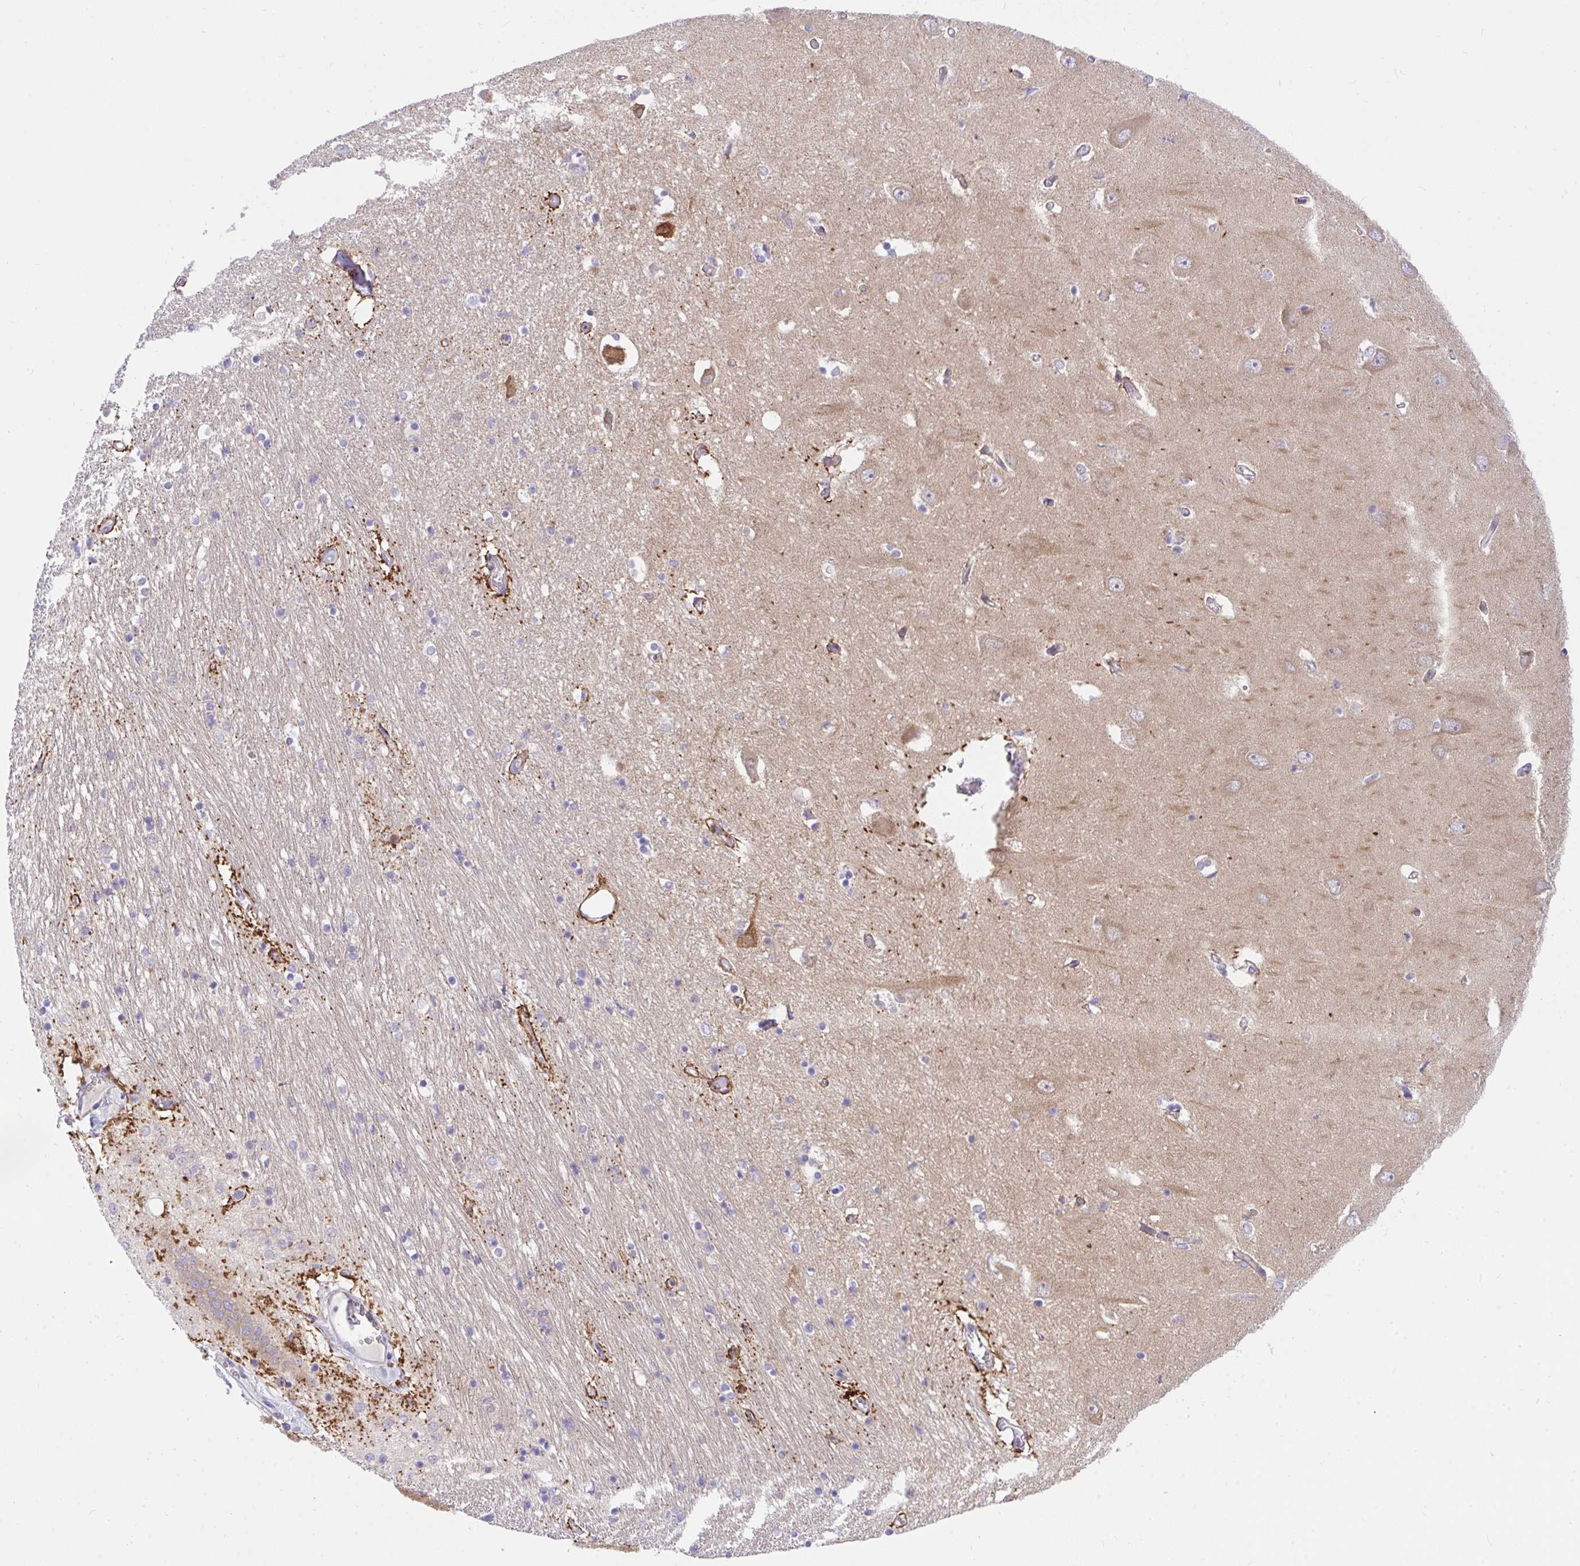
{"staining": {"intensity": "negative", "quantity": "none", "location": "none"}, "tissue": "caudate", "cell_type": "Glial cells", "image_type": "normal", "snomed": [{"axis": "morphology", "description": "Normal tissue, NOS"}, {"axis": "topography", "description": "Lateral ventricle wall"}, {"axis": "topography", "description": "Hippocampus"}], "caption": "Caudate stained for a protein using IHC exhibits no positivity glial cells.", "gene": "TLN2", "patient": {"sex": "female", "age": 63}}